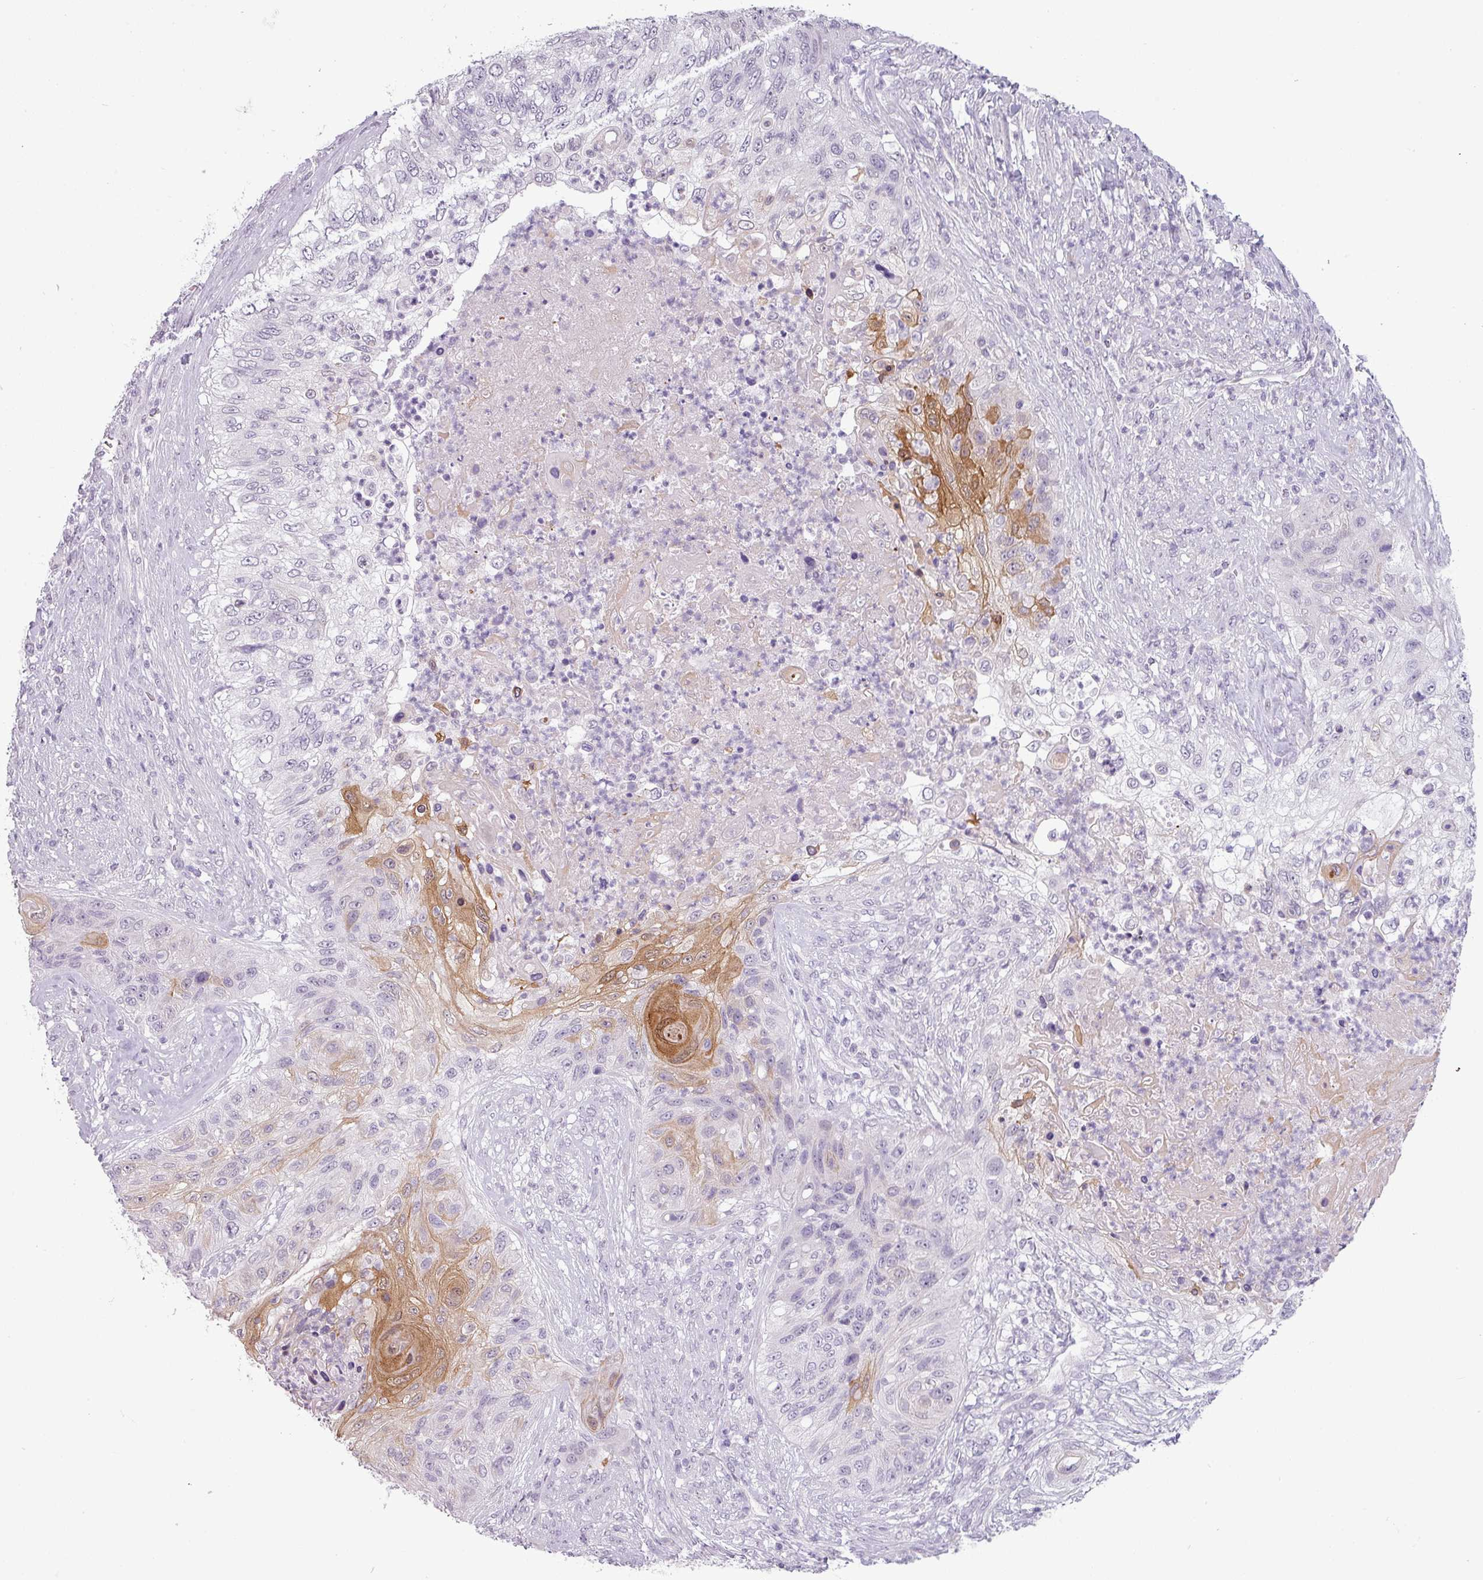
{"staining": {"intensity": "moderate", "quantity": "<25%", "location": "cytoplasmic/membranous"}, "tissue": "urothelial cancer", "cell_type": "Tumor cells", "image_type": "cancer", "snomed": [{"axis": "morphology", "description": "Urothelial carcinoma, High grade"}, {"axis": "topography", "description": "Urinary bladder"}], "caption": "Protein staining by immunohistochemistry exhibits moderate cytoplasmic/membranous expression in approximately <25% of tumor cells in urothelial cancer.", "gene": "SLC26A9", "patient": {"sex": "female", "age": 60}}